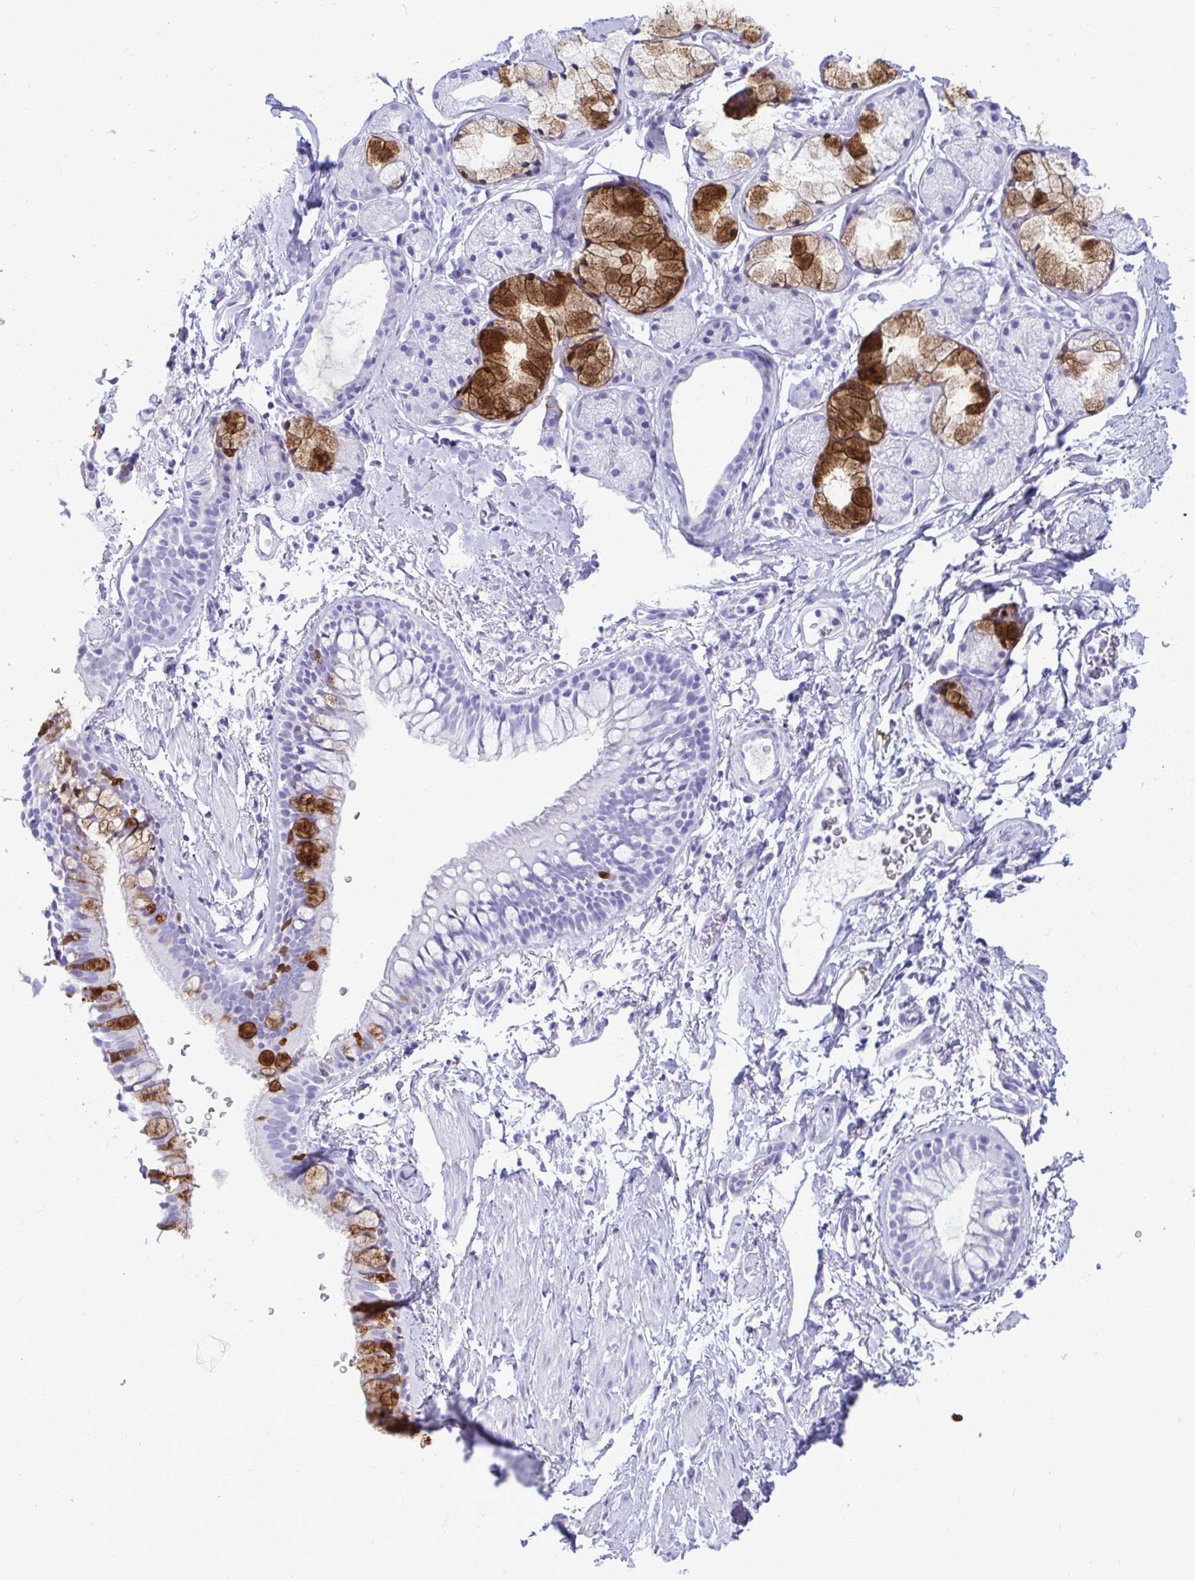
{"staining": {"intensity": "strong", "quantity": "<25%", "location": "cytoplasmic/membranous"}, "tissue": "bronchus", "cell_type": "Respiratory epithelial cells", "image_type": "normal", "snomed": [{"axis": "morphology", "description": "Normal tissue, NOS"}, {"axis": "topography", "description": "Lymph node"}, {"axis": "topography", "description": "Cartilage tissue"}, {"axis": "topography", "description": "Bronchus"}], "caption": "DAB (3,3'-diaminobenzidine) immunohistochemical staining of unremarkable bronchus displays strong cytoplasmic/membranous protein positivity in approximately <25% of respiratory epithelial cells. Nuclei are stained in blue.", "gene": "OR10R2", "patient": {"sex": "female", "age": 70}}